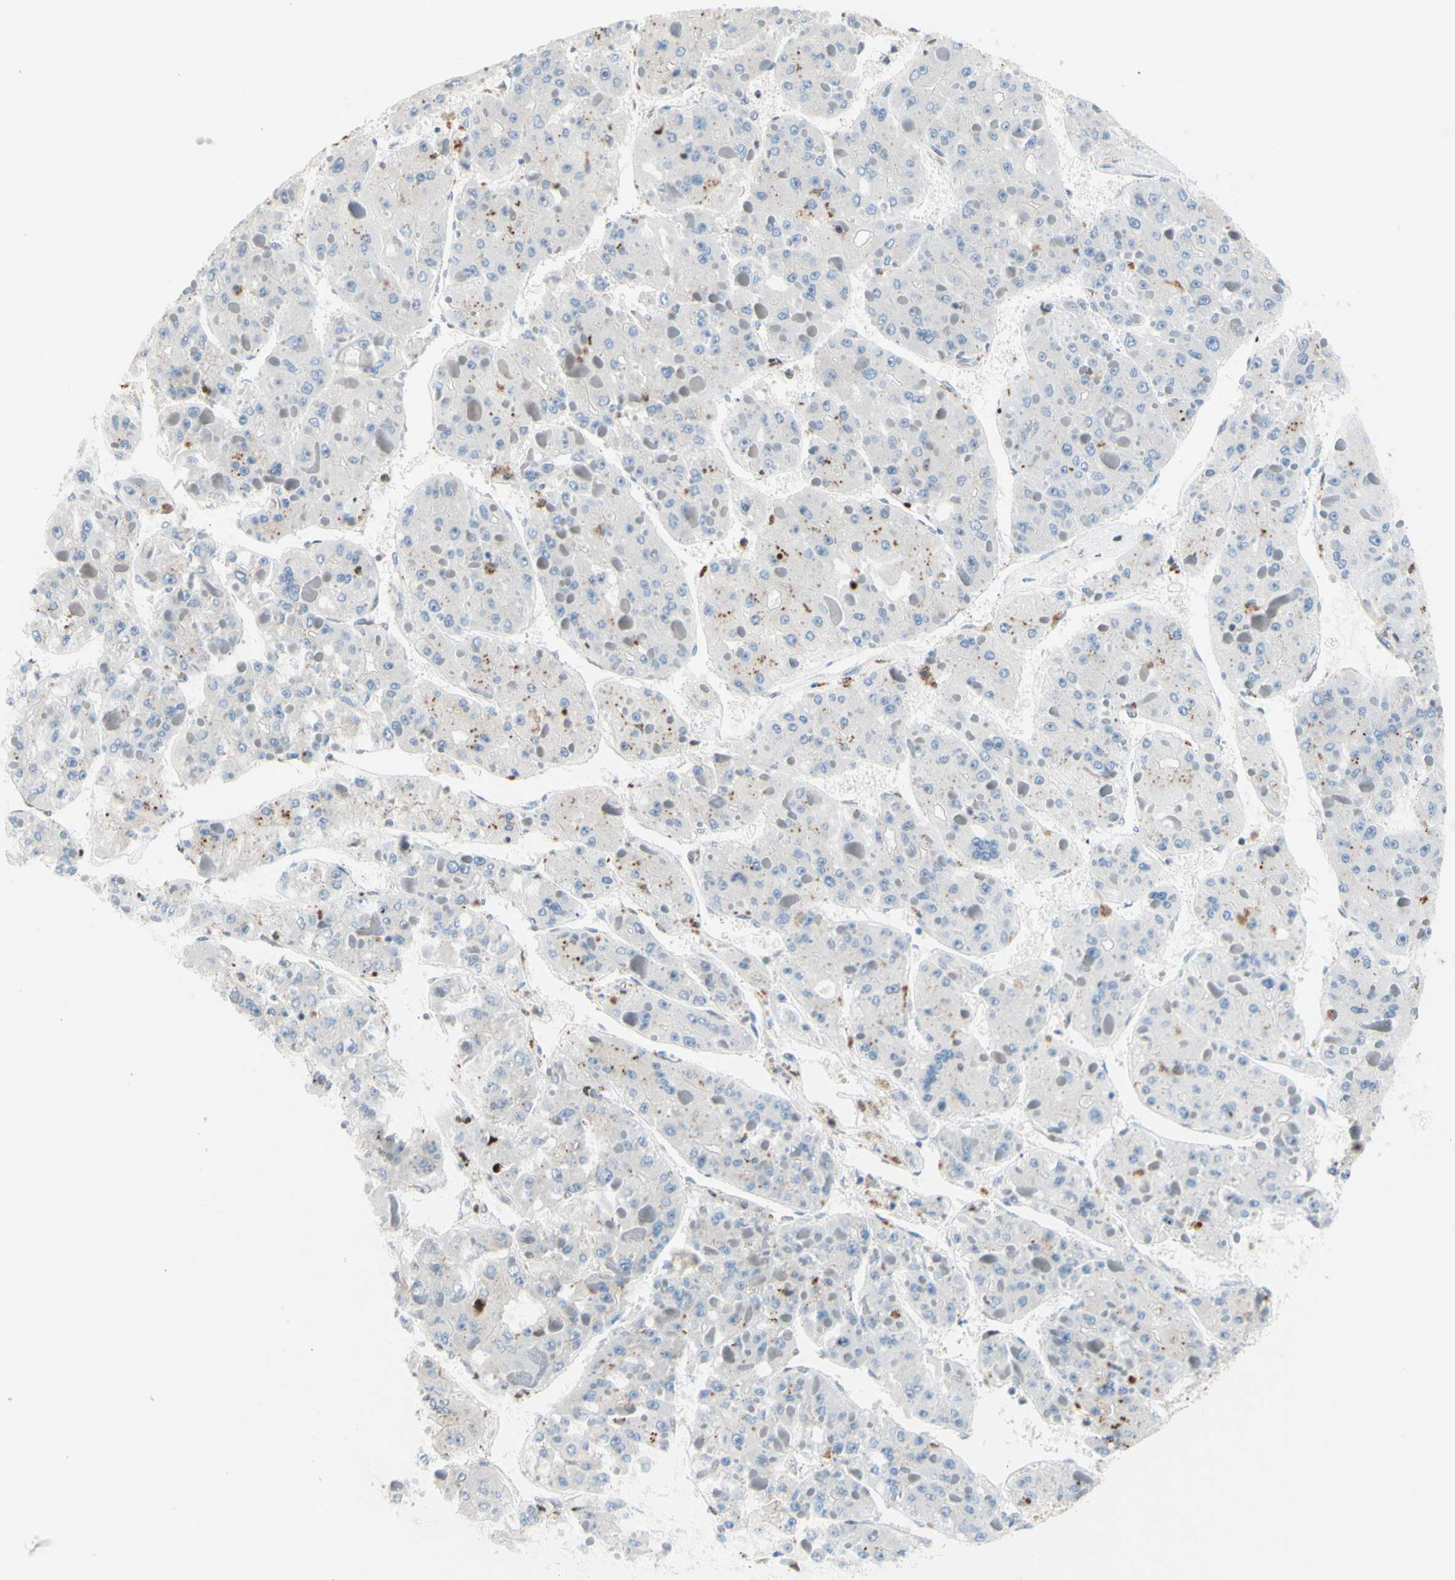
{"staining": {"intensity": "negative", "quantity": "none", "location": "none"}, "tissue": "liver cancer", "cell_type": "Tumor cells", "image_type": "cancer", "snomed": [{"axis": "morphology", "description": "Carcinoma, Hepatocellular, NOS"}, {"axis": "topography", "description": "Liver"}], "caption": "Image shows no protein staining in tumor cells of hepatocellular carcinoma (liver) tissue.", "gene": "EED", "patient": {"sex": "female", "age": 73}}